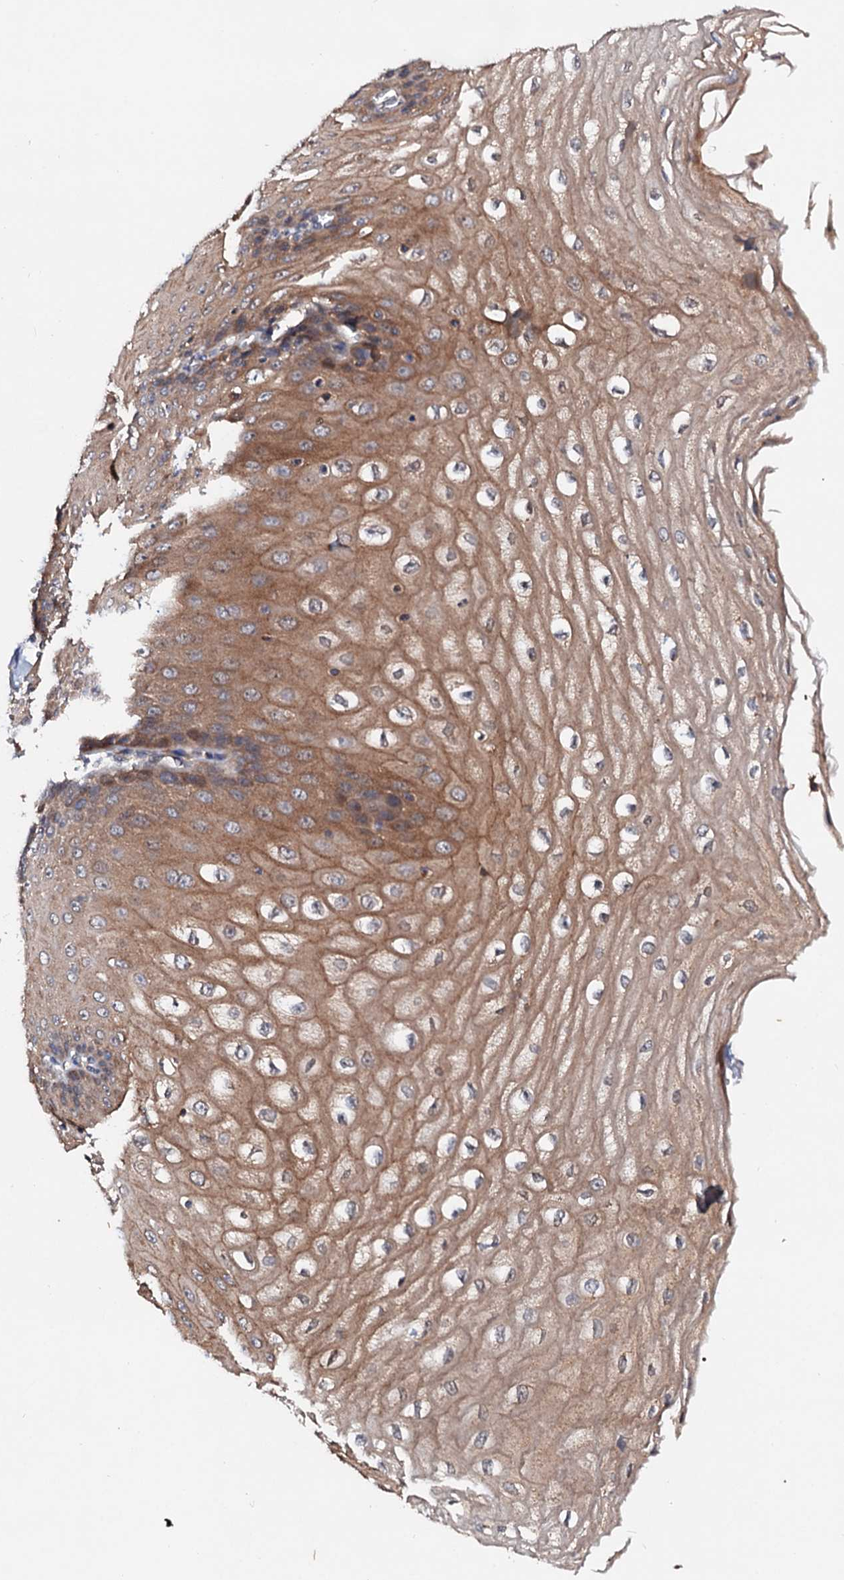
{"staining": {"intensity": "moderate", "quantity": ">75%", "location": "cytoplasmic/membranous"}, "tissue": "esophagus", "cell_type": "Squamous epithelial cells", "image_type": "normal", "snomed": [{"axis": "morphology", "description": "Normal tissue, NOS"}, {"axis": "topography", "description": "Esophagus"}], "caption": "Esophagus was stained to show a protein in brown. There is medium levels of moderate cytoplasmic/membranous staining in approximately >75% of squamous epithelial cells.", "gene": "EXTL1", "patient": {"sex": "male", "age": 60}}